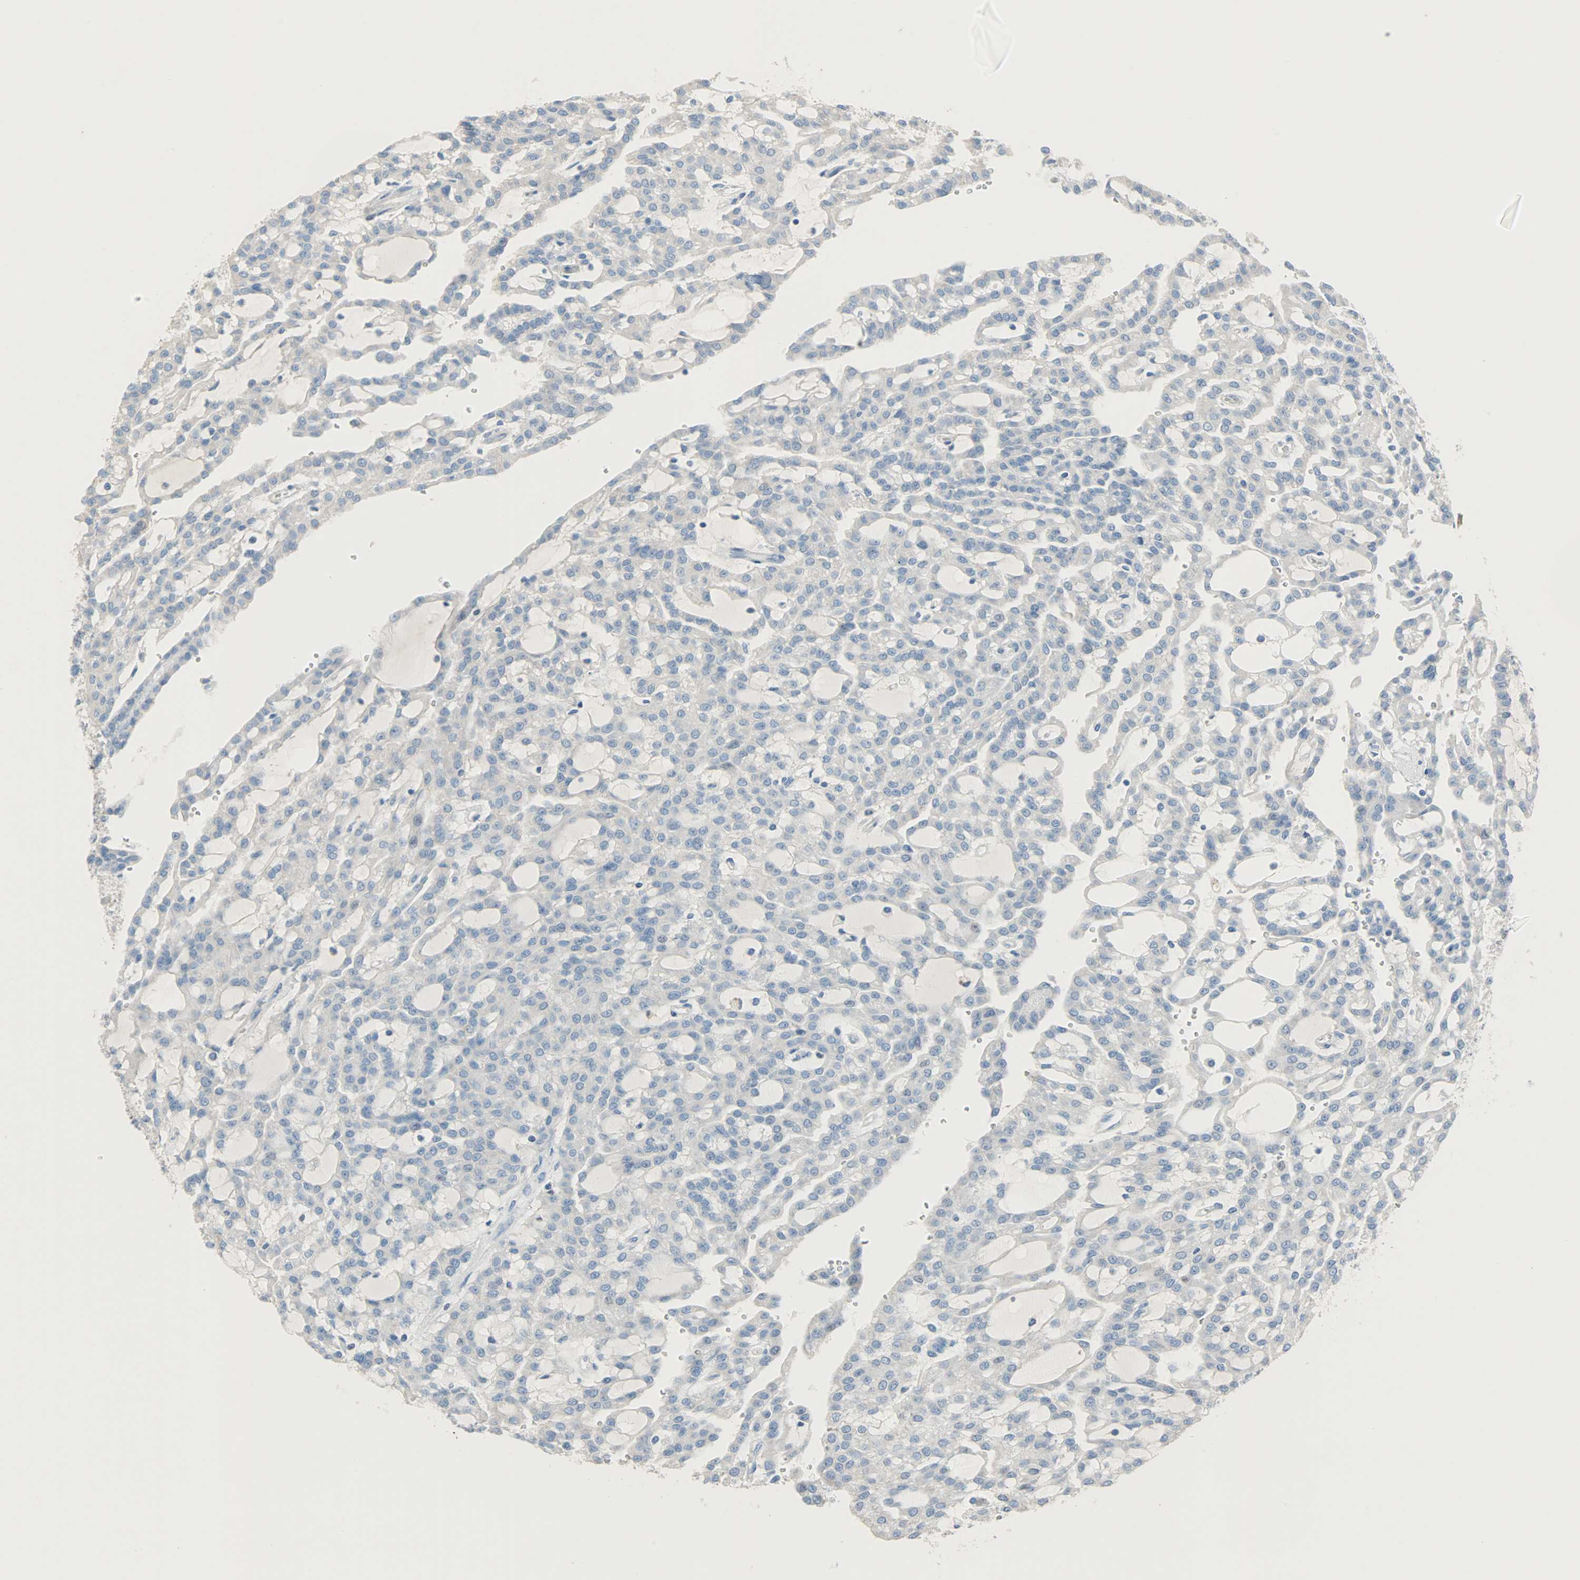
{"staining": {"intensity": "negative", "quantity": "none", "location": "none"}, "tissue": "renal cancer", "cell_type": "Tumor cells", "image_type": "cancer", "snomed": [{"axis": "morphology", "description": "Adenocarcinoma, NOS"}, {"axis": "topography", "description": "Kidney"}], "caption": "Tumor cells show no significant positivity in adenocarcinoma (renal). (DAB immunohistochemistry, high magnification).", "gene": "ACVRL1", "patient": {"sex": "male", "age": 63}}